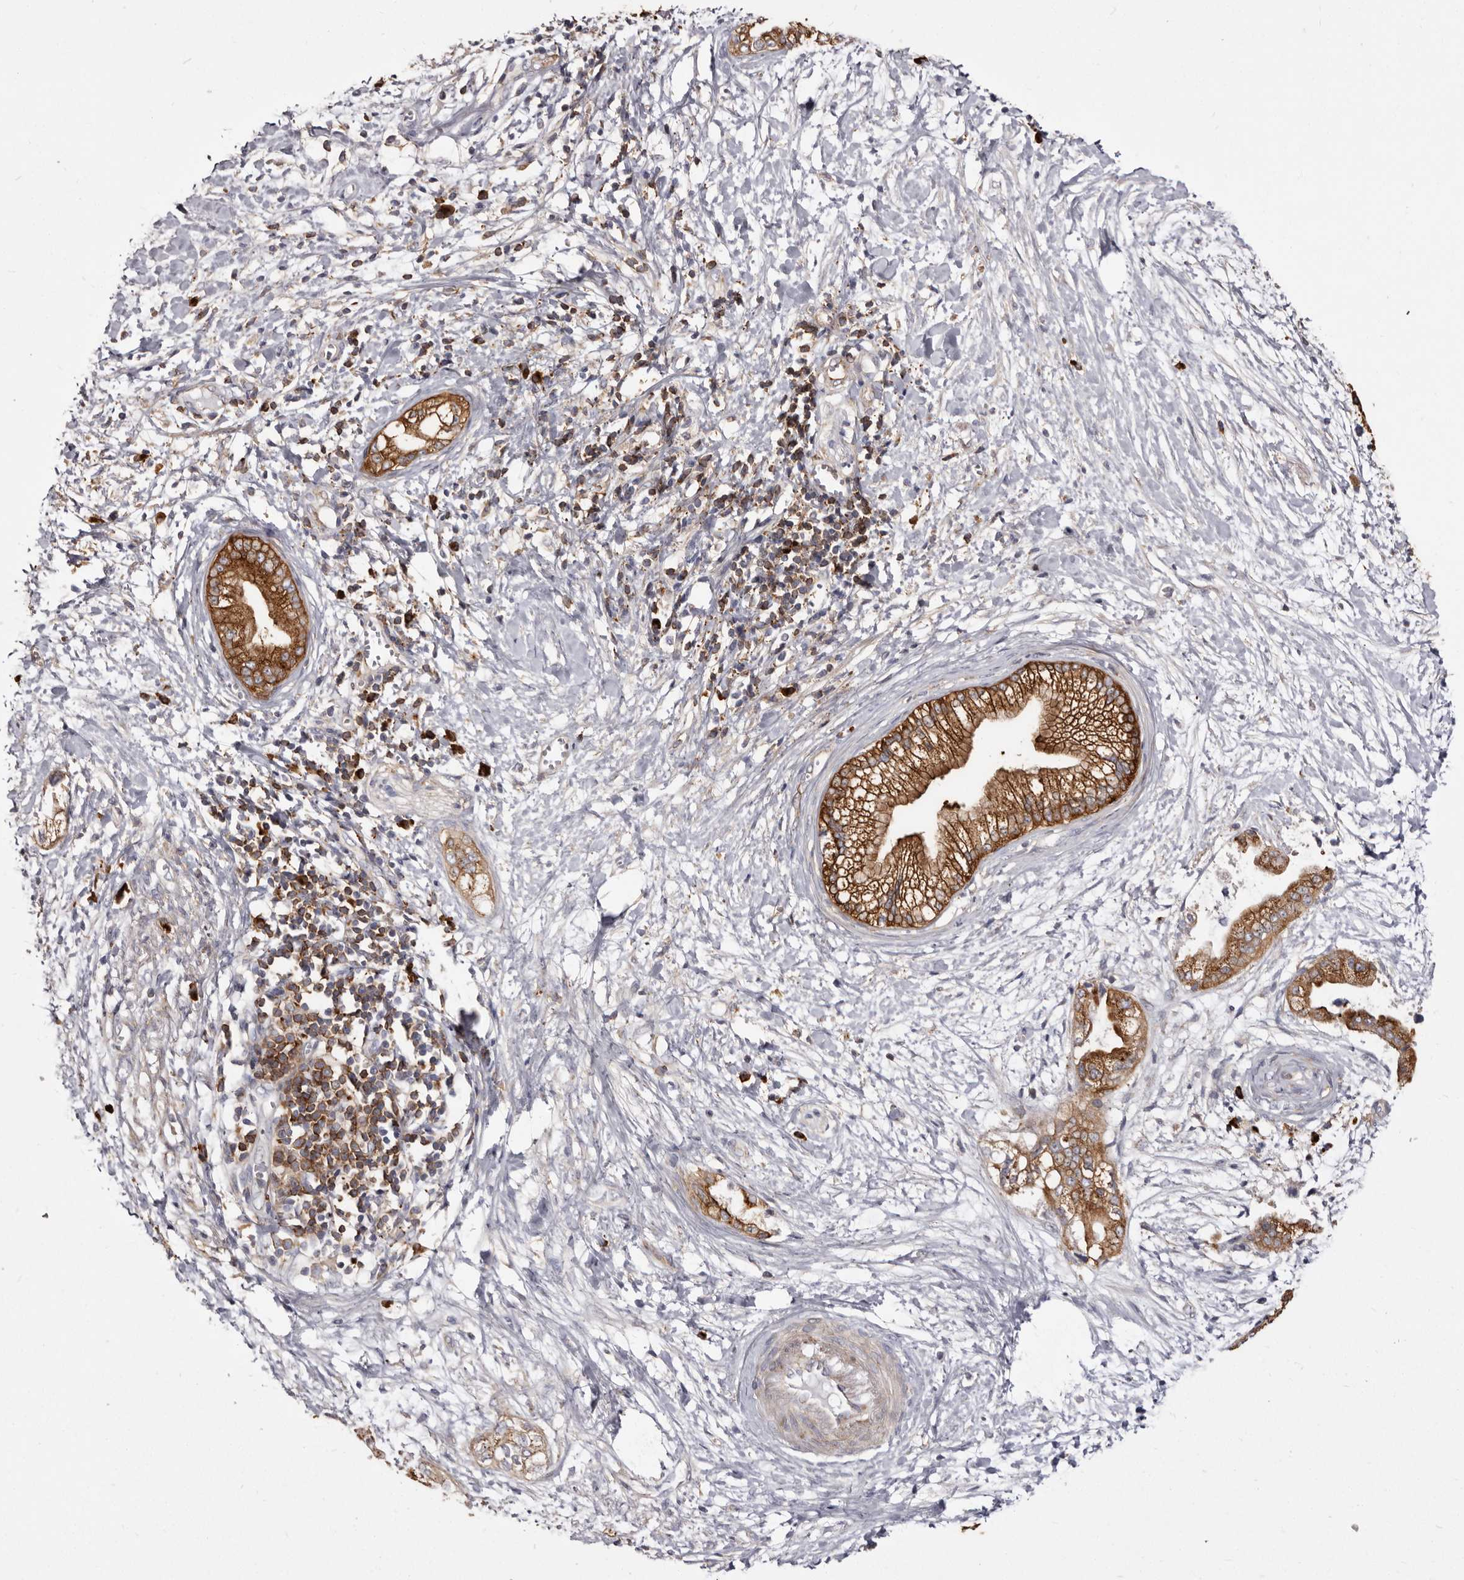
{"staining": {"intensity": "strong", "quantity": ">75%", "location": "cytoplasmic/membranous"}, "tissue": "pancreatic cancer", "cell_type": "Tumor cells", "image_type": "cancer", "snomed": [{"axis": "morphology", "description": "Adenocarcinoma, NOS"}, {"axis": "topography", "description": "Pancreas"}], "caption": "Immunohistochemical staining of human pancreatic cancer (adenocarcinoma) shows strong cytoplasmic/membranous protein expression in about >75% of tumor cells. (DAB IHC, brown staining for protein, blue staining for nuclei).", "gene": "TPD52", "patient": {"sex": "male", "age": 68}}